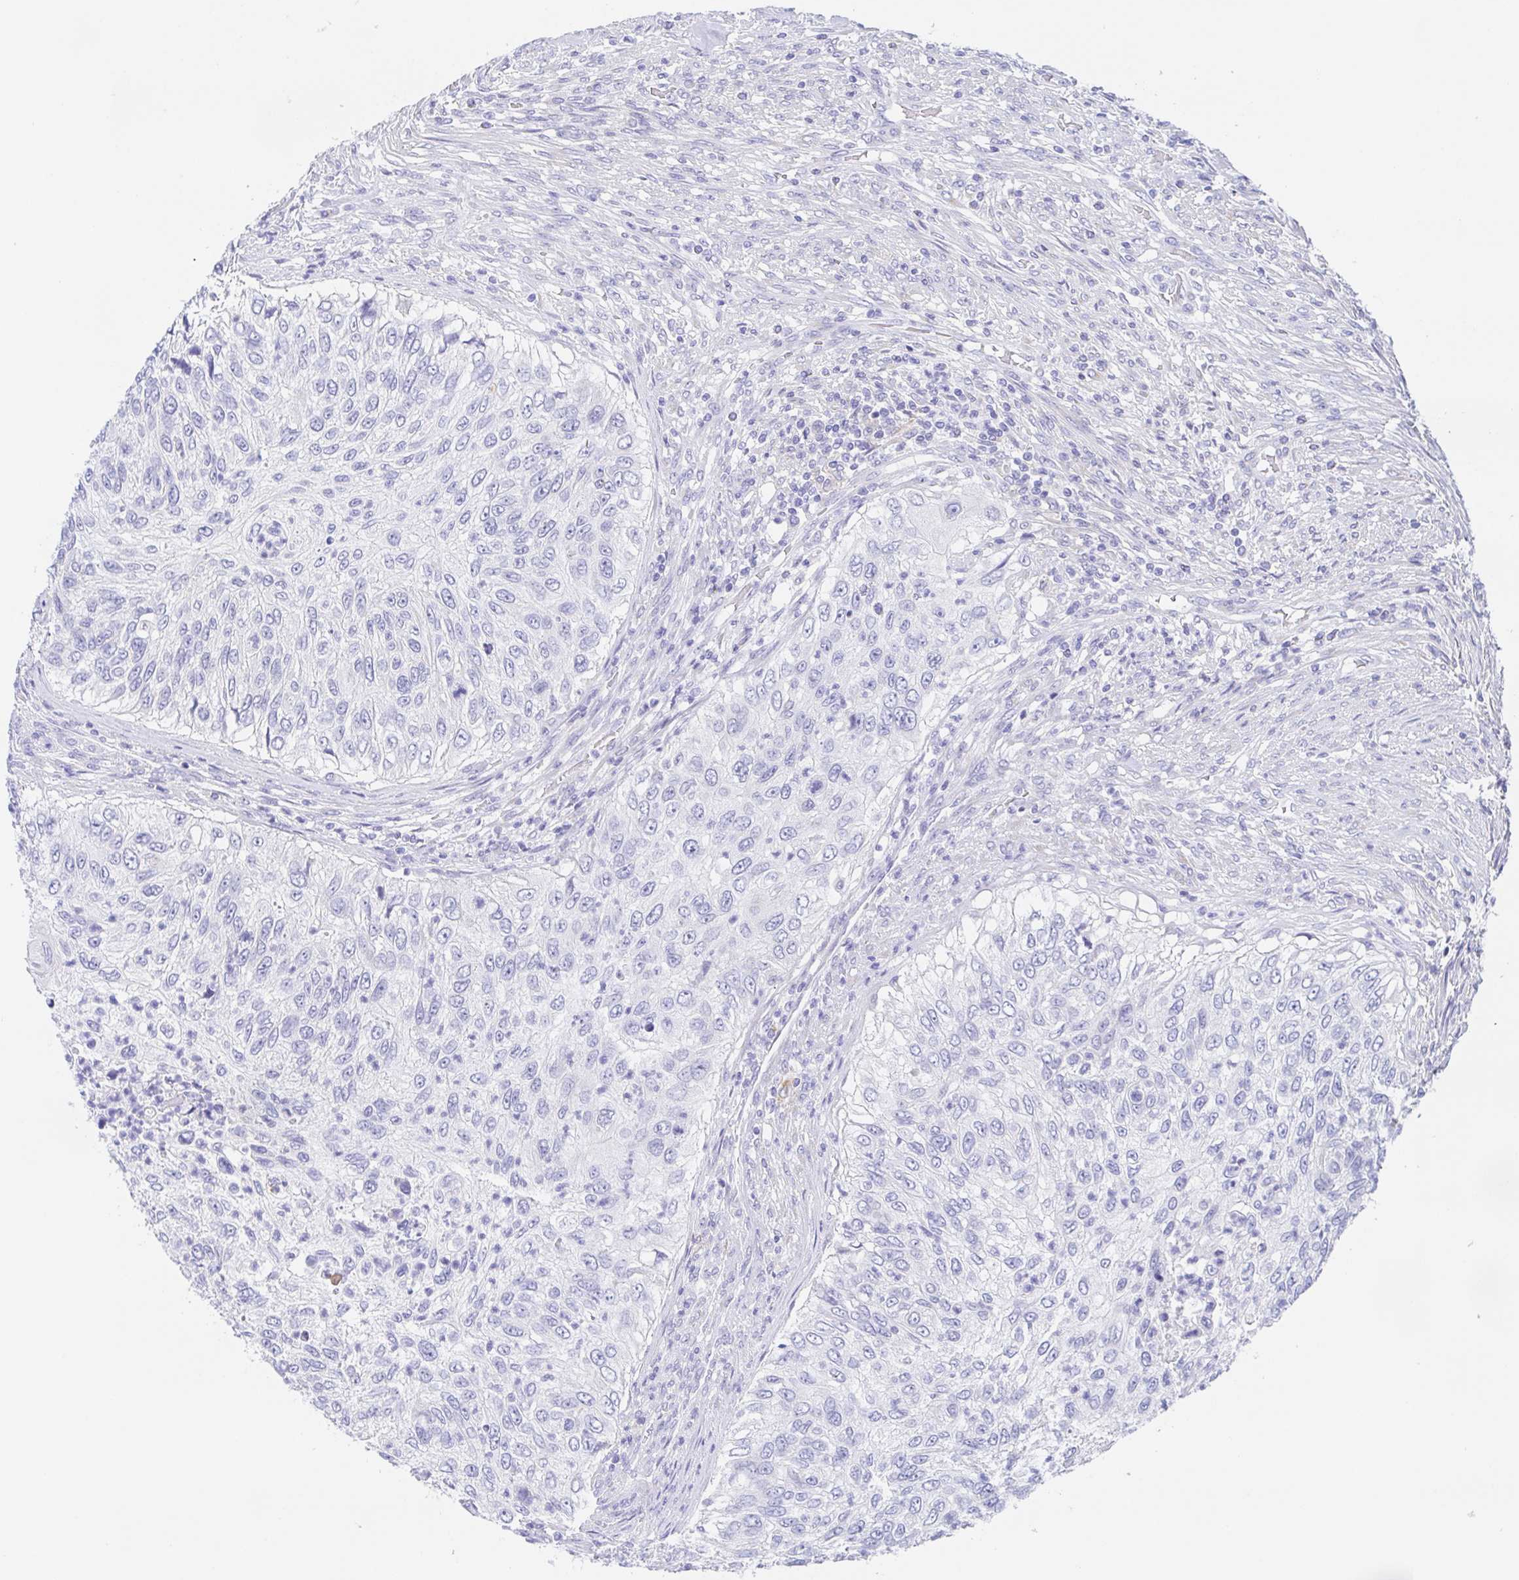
{"staining": {"intensity": "negative", "quantity": "none", "location": "none"}, "tissue": "urothelial cancer", "cell_type": "Tumor cells", "image_type": "cancer", "snomed": [{"axis": "morphology", "description": "Urothelial carcinoma, High grade"}, {"axis": "topography", "description": "Urinary bladder"}], "caption": "An image of human urothelial cancer is negative for staining in tumor cells.", "gene": "SCG3", "patient": {"sex": "female", "age": 60}}